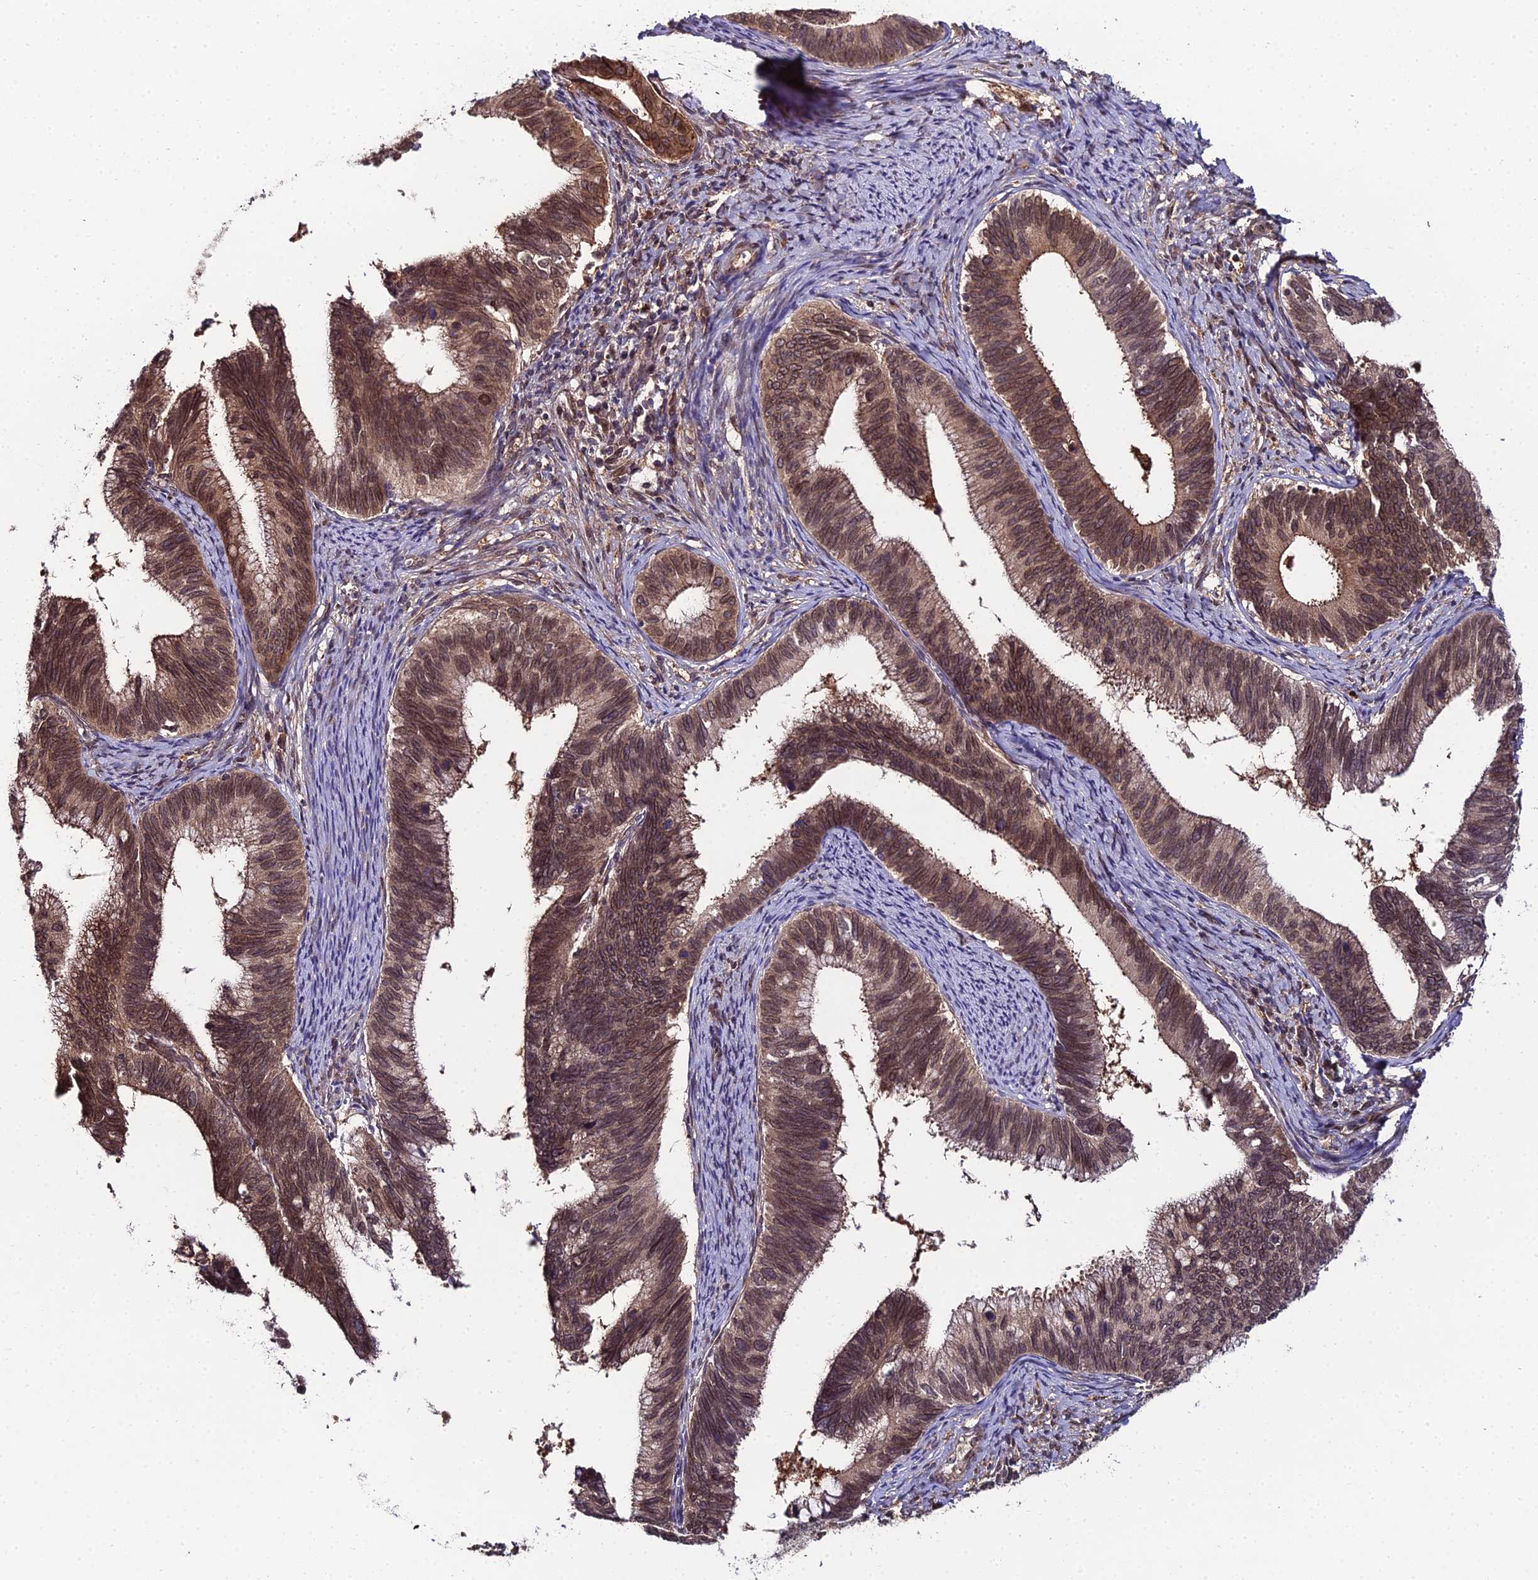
{"staining": {"intensity": "moderate", "quantity": ">75%", "location": "cytoplasmic/membranous,nuclear"}, "tissue": "cervical cancer", "cell_type": "Tumor cells", "image_type": "cancer", "snomed": [{"axis": "morphology", "description": "Adenocarcinoma, NOS"}, {"axis": "topography", "description": "Cervix"}], "caption": "Immunohistochemical staining of cervical cancer reveals medium levels of moderate cytoplasmic/membranous and nuclear staining in approximately >75% of tumor cells.", "gene": "DDX19A", "patient": {"sex": "female", "age": 42}}